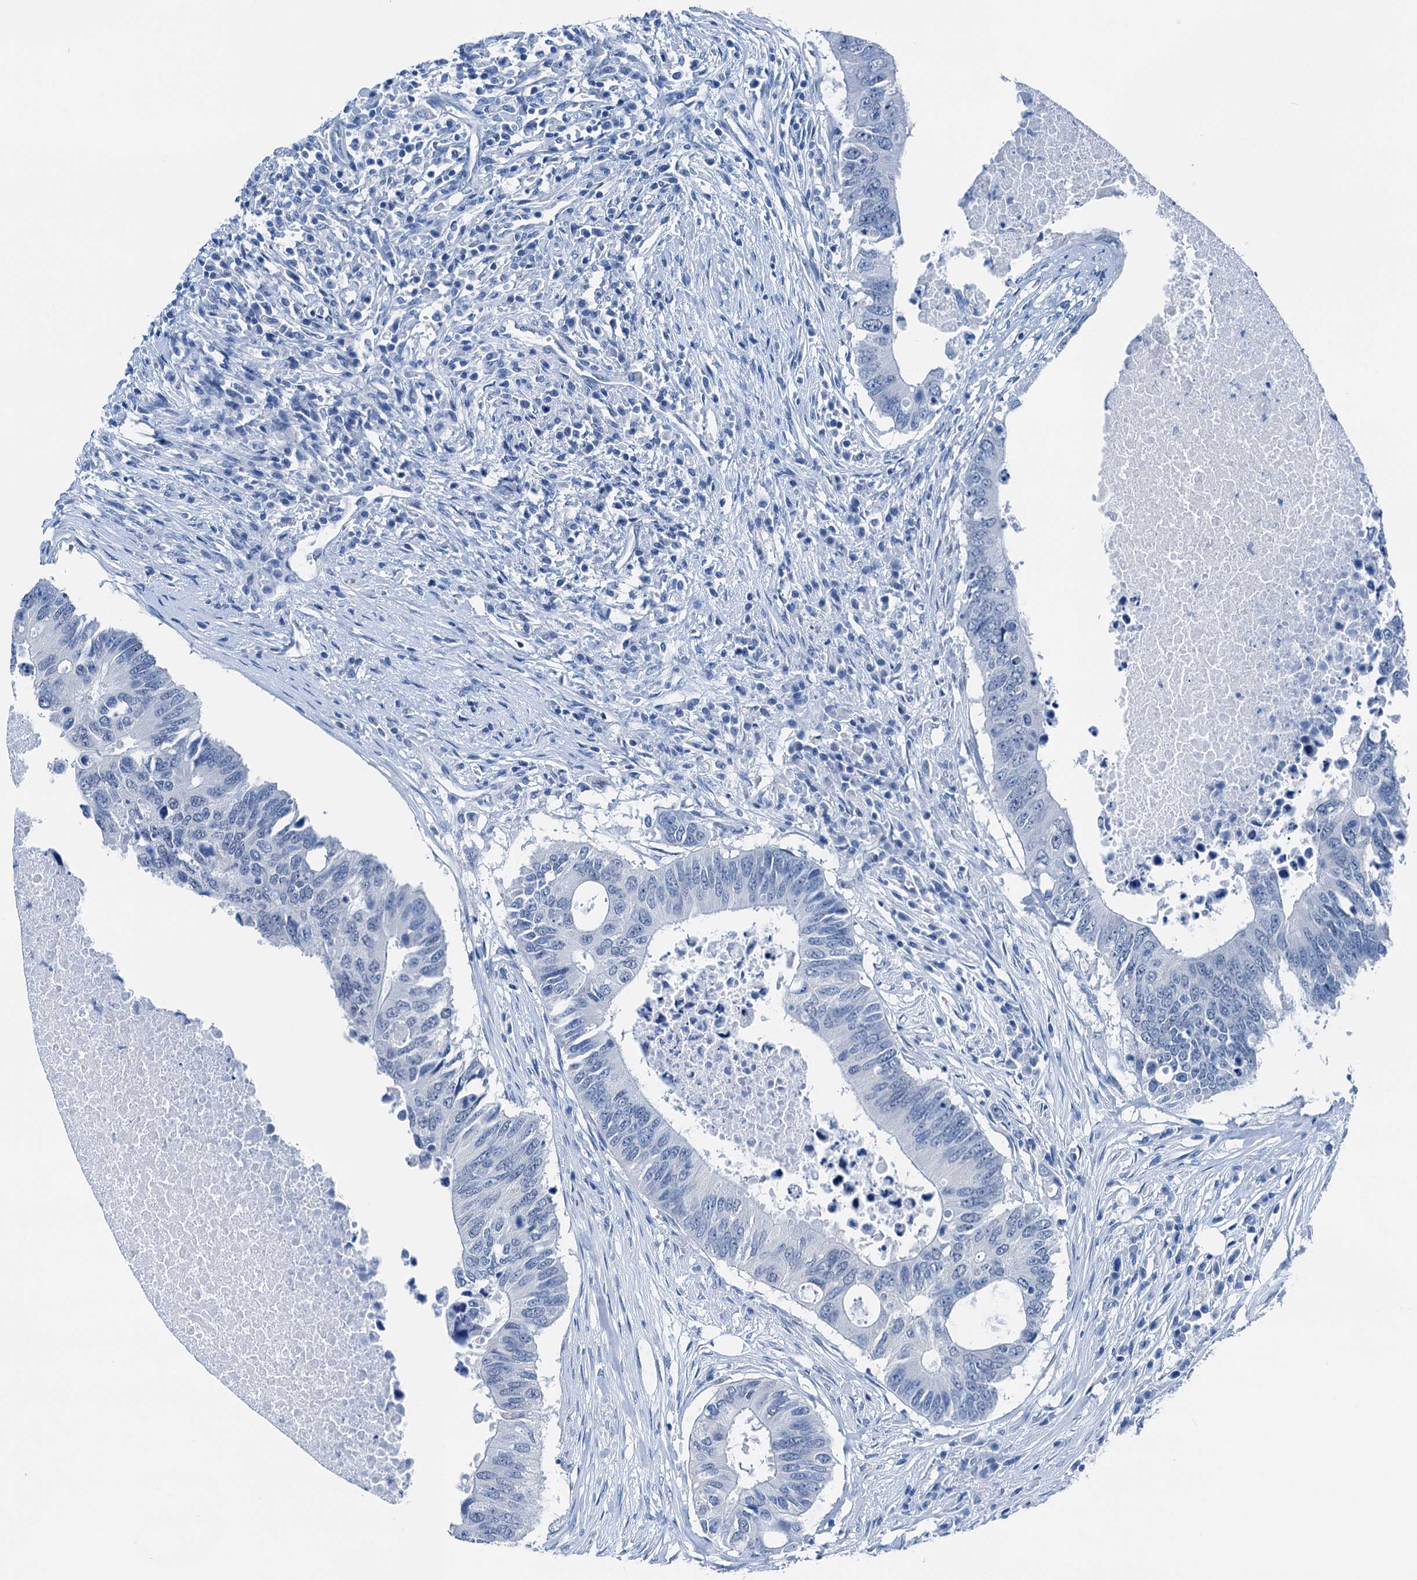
{"staining": {"intensity": "negative", "quantity": "none", "location": "none"}, "tissue": "colorectal cancer", "cell_type": "Tumor cells", "image_type": "cancer", "snomed": [{"axis": "morphology", "description": "Adenocarcinoma, NOS"}, {"axis": "topography", "description": "Colon"}], "caption": "Human colorectal adenocarcinoma stained for a protein using immunohistochemistry reveals no positivity in tumor cells.", "gene": "CBLN3", "patient": {"sex": "male", "age": 71}}